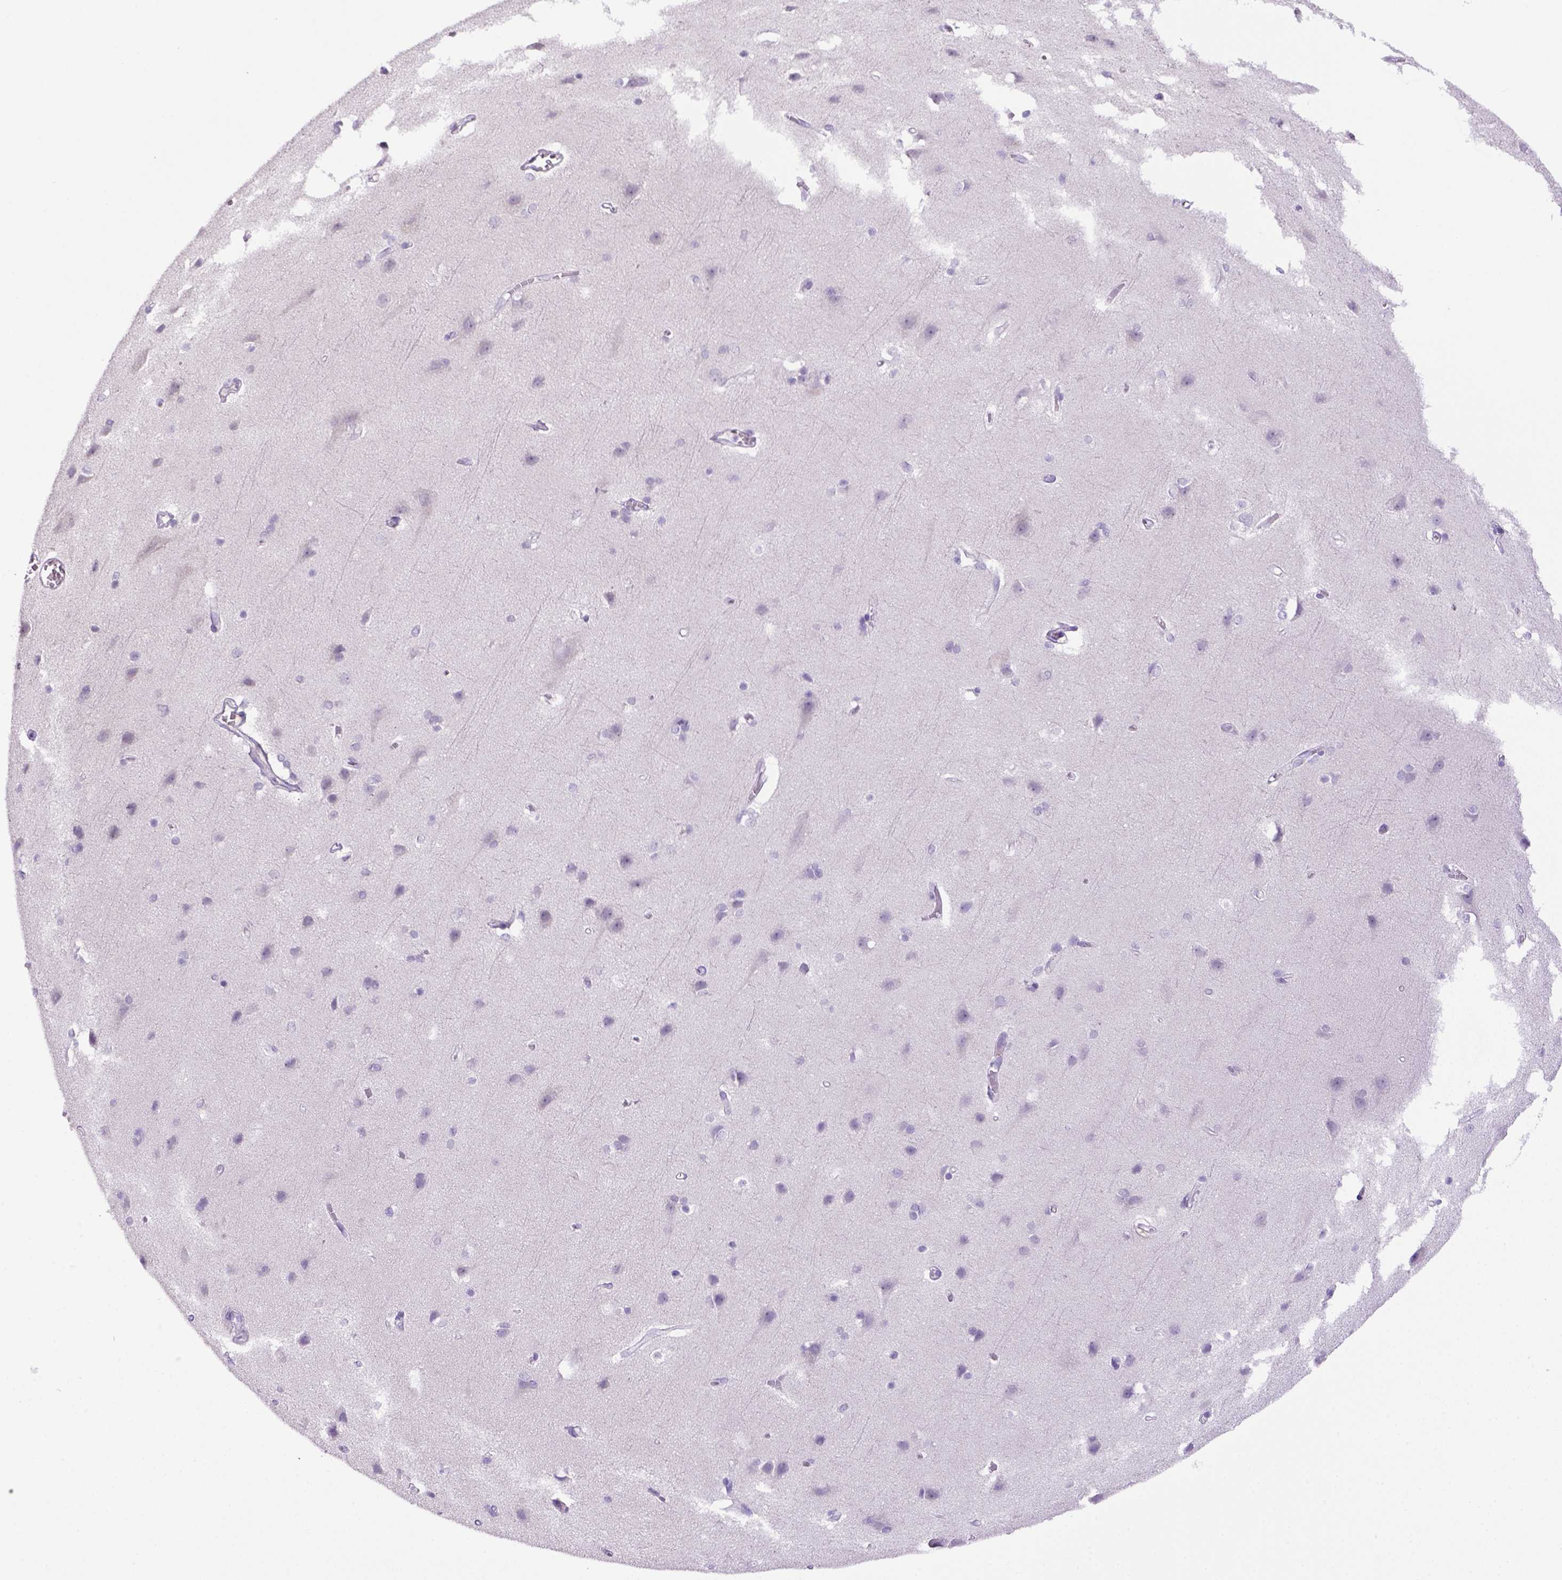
{"staining": {"intensity": "negative", "quantity": "none", "location": "none"}, "tissue": "cerebral cortex", "cell_type": "Endothelial cells", "image_type": "normal", "snomed": [{"axis": "morphology", "description": "Normal tissue, NOS"}, {"axis": "topography", "description": "Cerebral cortex"}], "caption": "DAB immunohistochemical staining of normal cerebral cortex shows no significant expression in endothelial cells.", "gene": "ITIH4", "patient": {"sex": "male", "age": 37}}